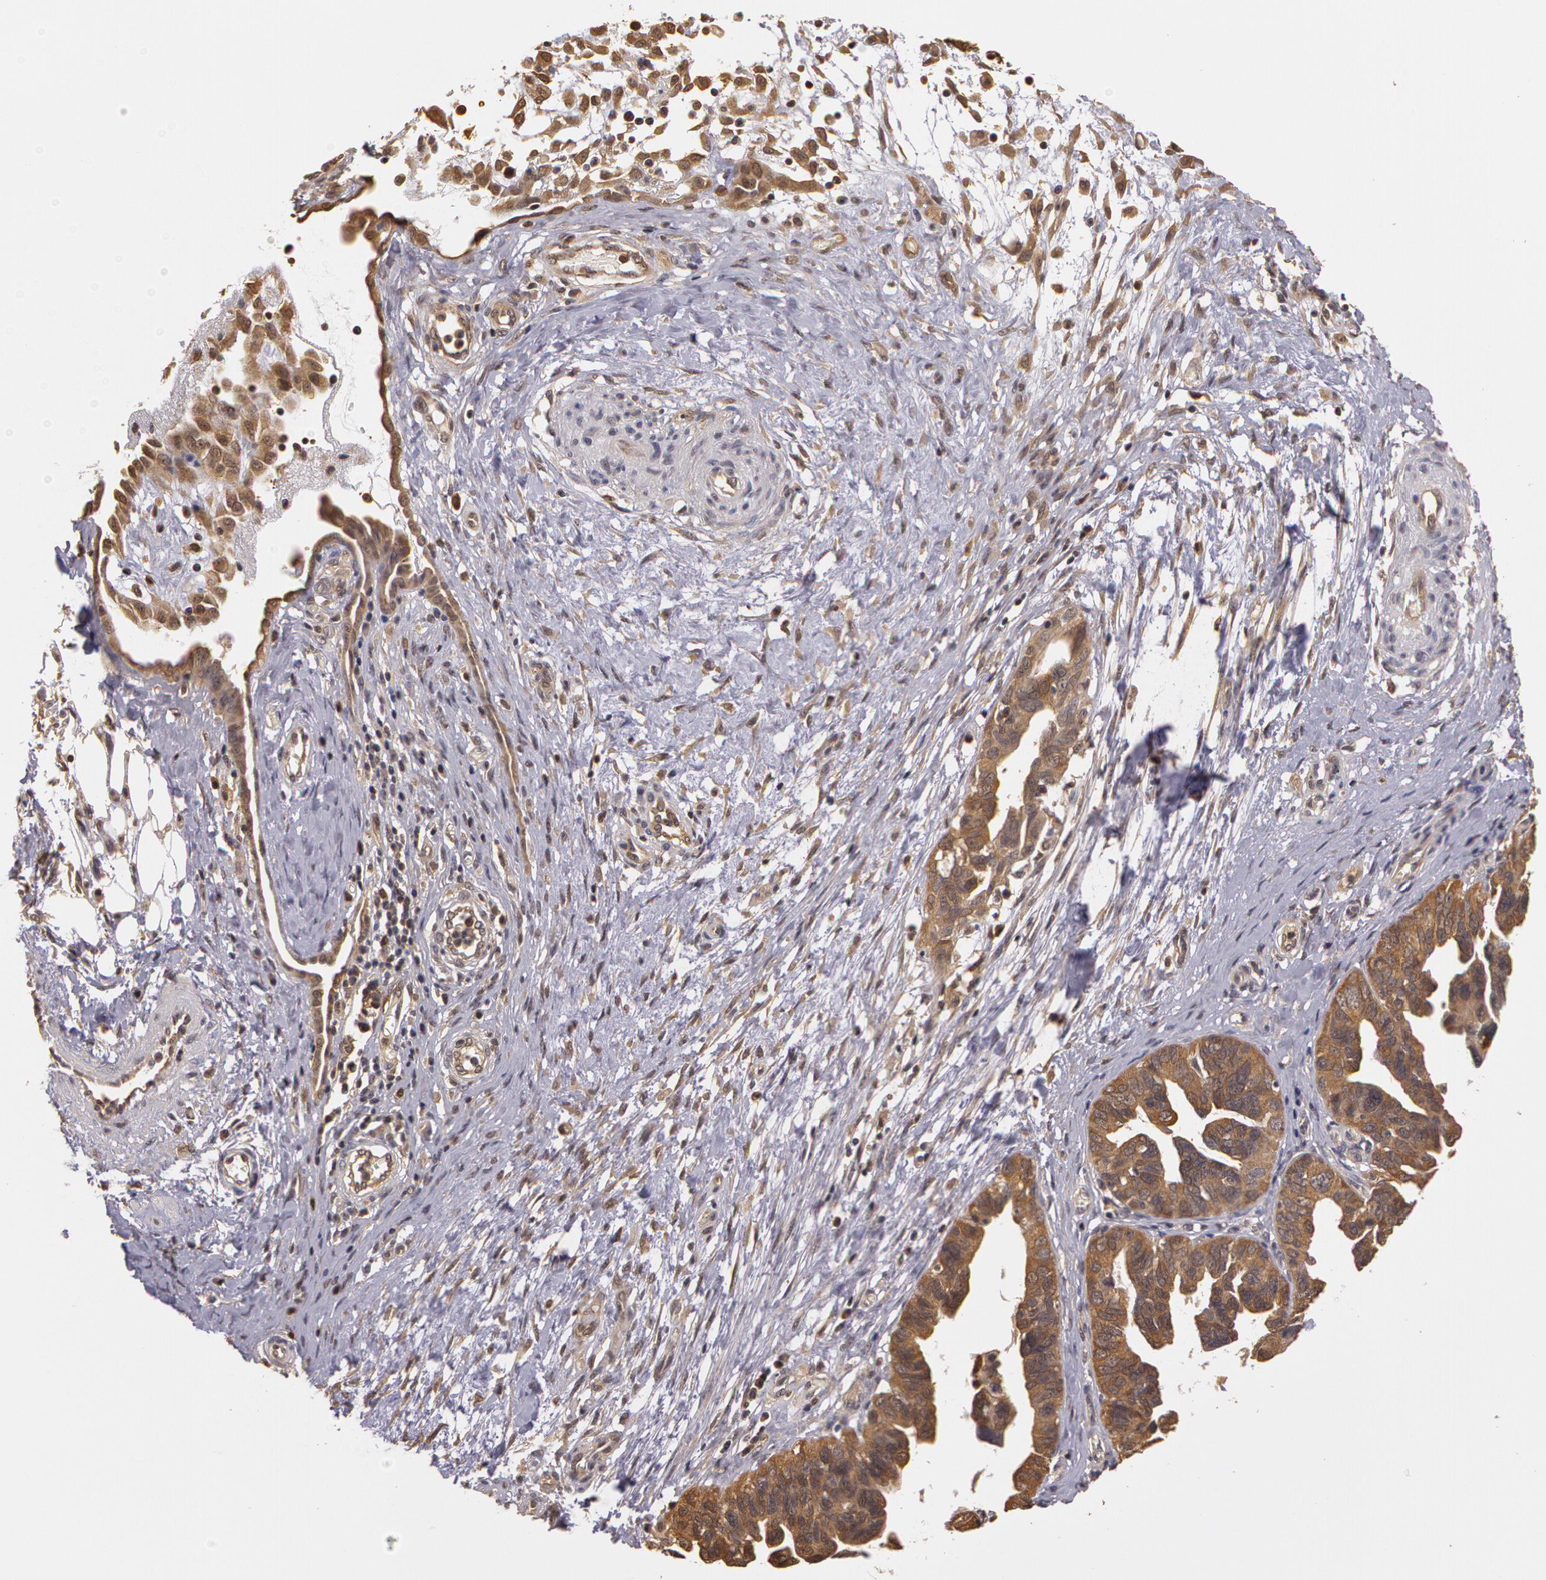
{"staining": {"intensity": "moderate", "quantity": ">75%", "location": "cytoplasmic/membranous"}, "tissue": "ovarian cancer", "cell_type": "Tumor cells", "image_type": "cancer", "snomed": [{"axis": "morphology", "description": "Cystadenocarcinoma, serous, NOS"}, {"axis": "topography", "description": "Ovary"}], "caption": "An immunohistochemistry (IHC) image of neoplastic tissue is shown. Protein staining in brown highlights moderate cytoplasmic/membranous positivity in ovarian serous cystadenocarcinoma within tumor cells.", "gene": "AHSA1", "patient": {"sex": "female", "age": 64}}